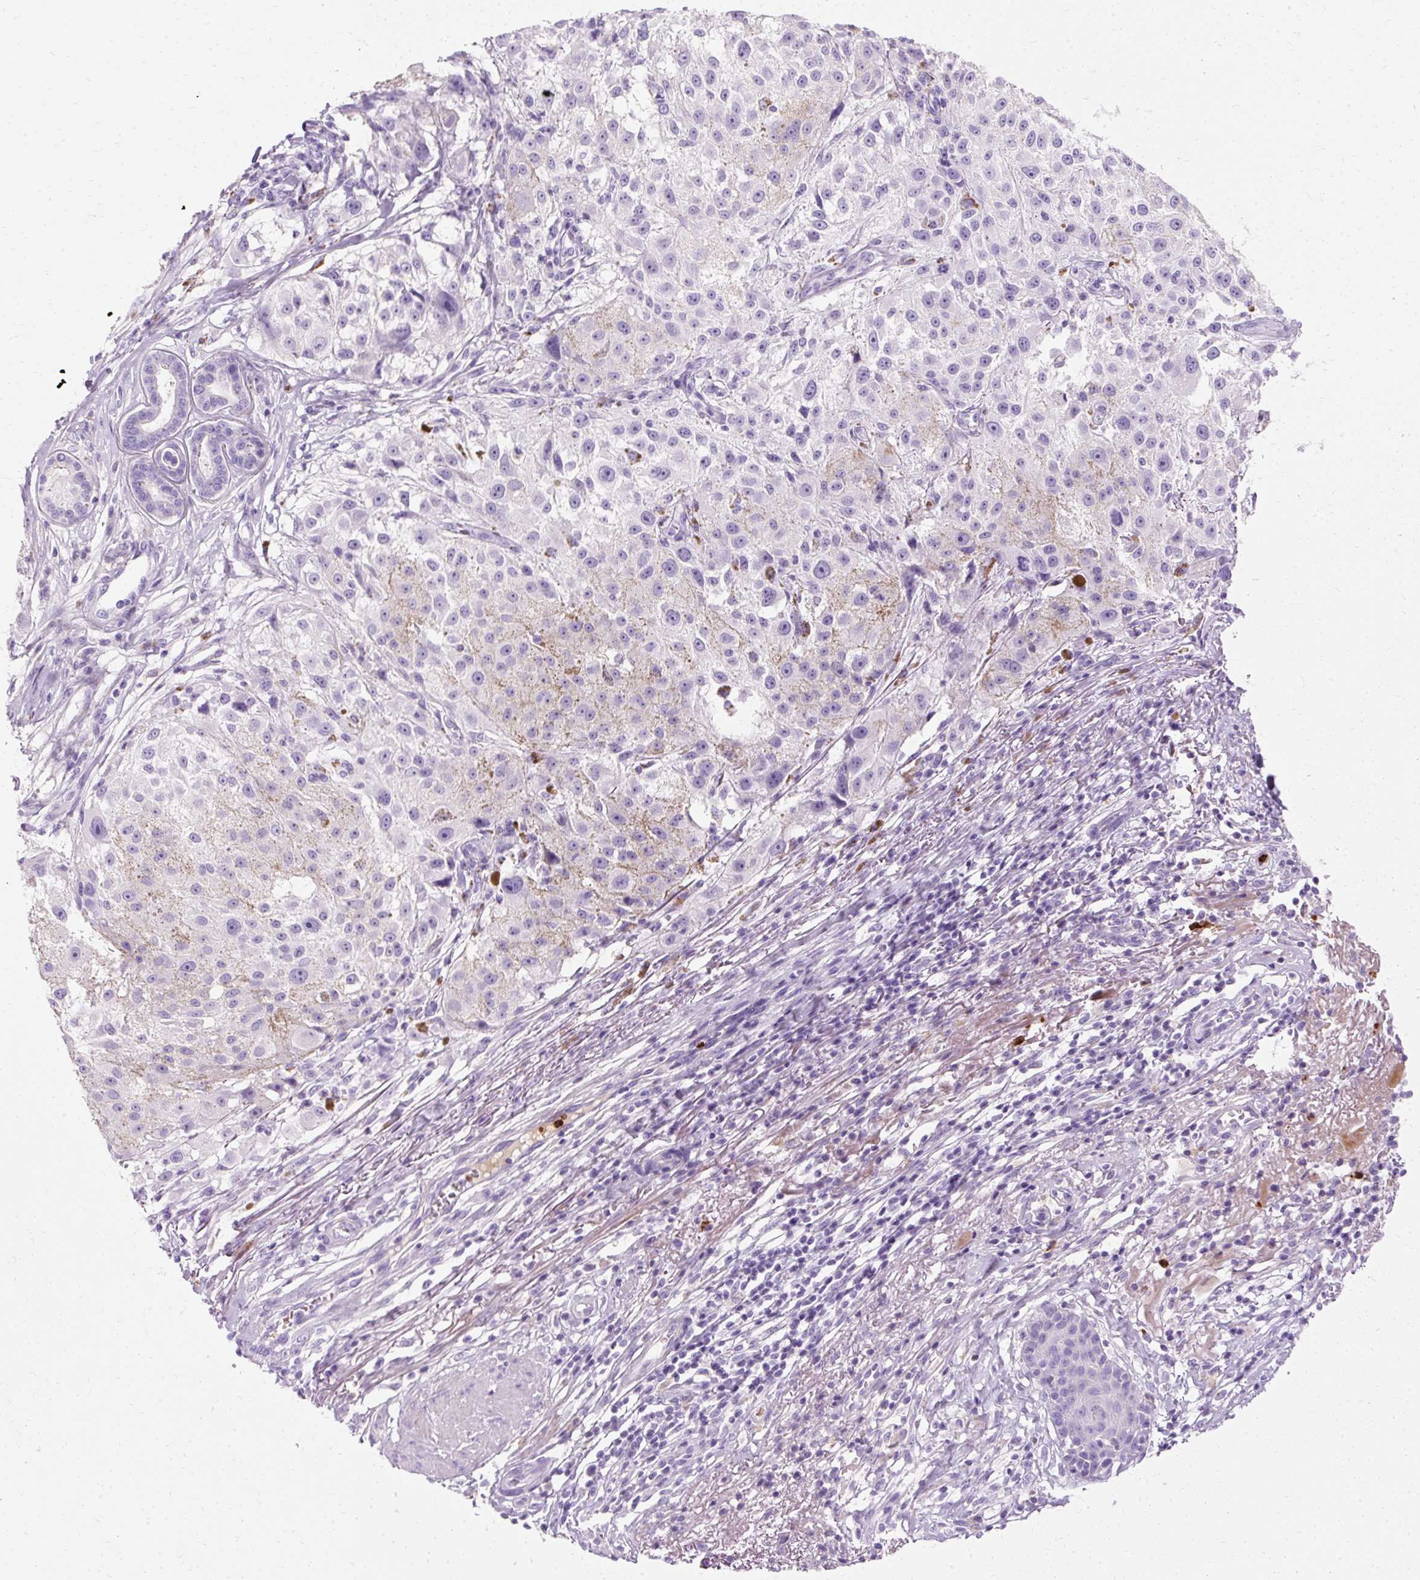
{"staining": {"intensity": "negative", "quantity": "none", "location": "none"}, "tissue": "melanoma", "cell_type": "Tumor cells", "image_type": "cancer", "snomed": [{"axis": "morphology", "description": "Necrosis, NOS"}, {"axis": "morphology", "description": "Malignant melanoma, NOS"}, {"axis": "topography", "description": "Skin"}], "caption": "Tumor cells are negative for brown protein staining in melanoma.", "gene": "DEFA1", "patient": {"sex": "female", "age": 87}}